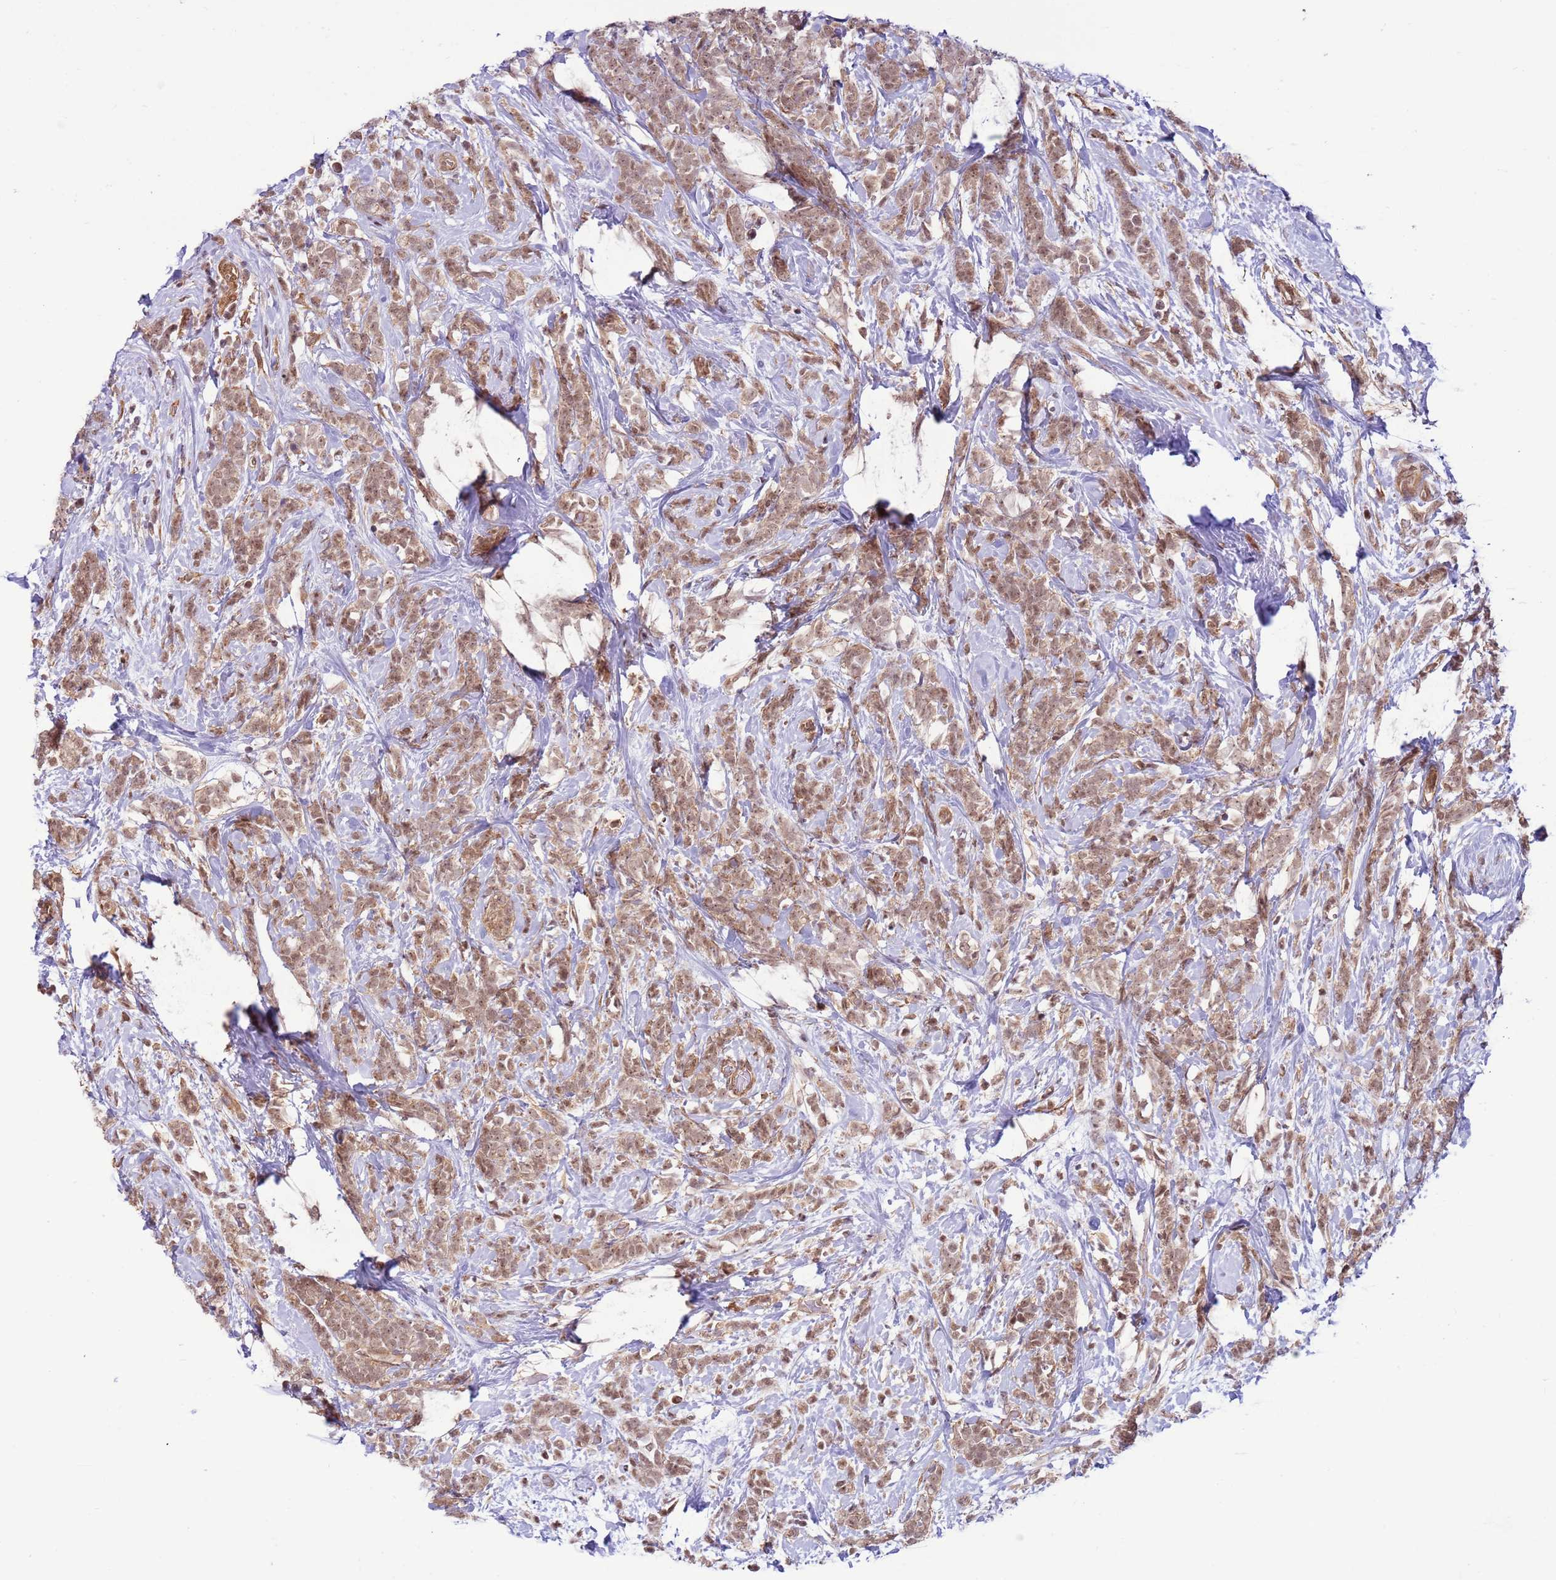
{"staining": {"intensity": "moderate", "quantity": ">75%", "location": "cytoplasmic/membranous,nuclear"}, "tissue": "breast cancer", "cell_type": "Tumor cells", "image_type": "cancer", "snomed": [{"axis": "morphology", "description": "Lobular carcinoma"}, {"axis": "topography", "description": "Breast"}], "caption": "Protein staining reveals moderate cytoplasmic/membranous and nuclear staining in approximately >75% of tumor cells in breast cancer.", "gene": "DCAF4", "patient": {"sex": "female", "age": 58}}